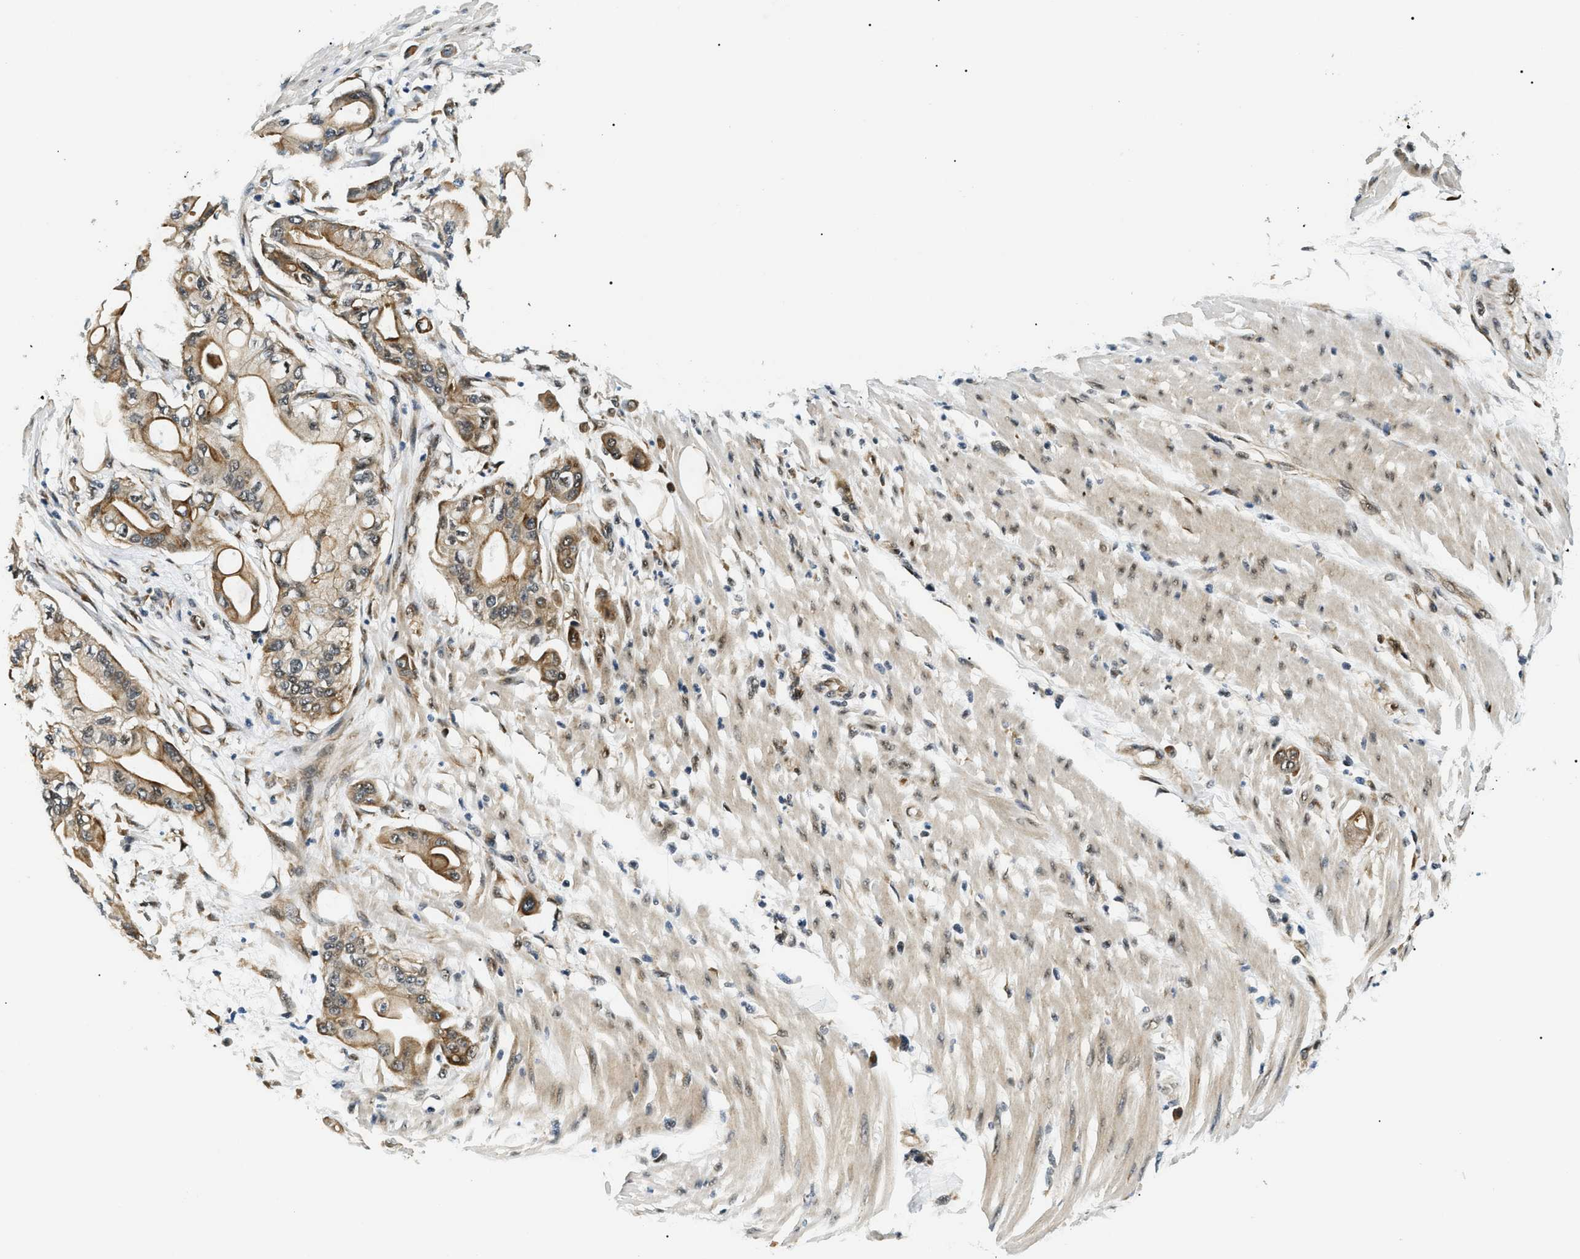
{"staining": {"intensity": "strong", "quantity": ">75%", "location": "cytoplasmic/membranous,nuclear"}, "tissue": "pancreatic cancer", "cell_type": "Tumor cells", "image_type": "cancer", "snomed": [{"axis": "morphology", "description": "Adenocarcinoma, NOS"}, {"axis": "morphology", "description": "Adenocarcinoma, metastatic, NOS"}, {"axis": "topography", "description": "Lymph node"}, {"axis": "topography", "description": "Pancreas"}, {"axis": "topography", "description": "Duodenum"}], "caption": "The photomicrograph exhibits staining of adenocarcinoma (pancreatic), revealing strong cytoplasmic/membranous and nuclear protein expression (brown color) within tumor cells. Nuclei are stained in blue.", "gene": "CWC25", "patient": {"sex": "female", "age": 64}}